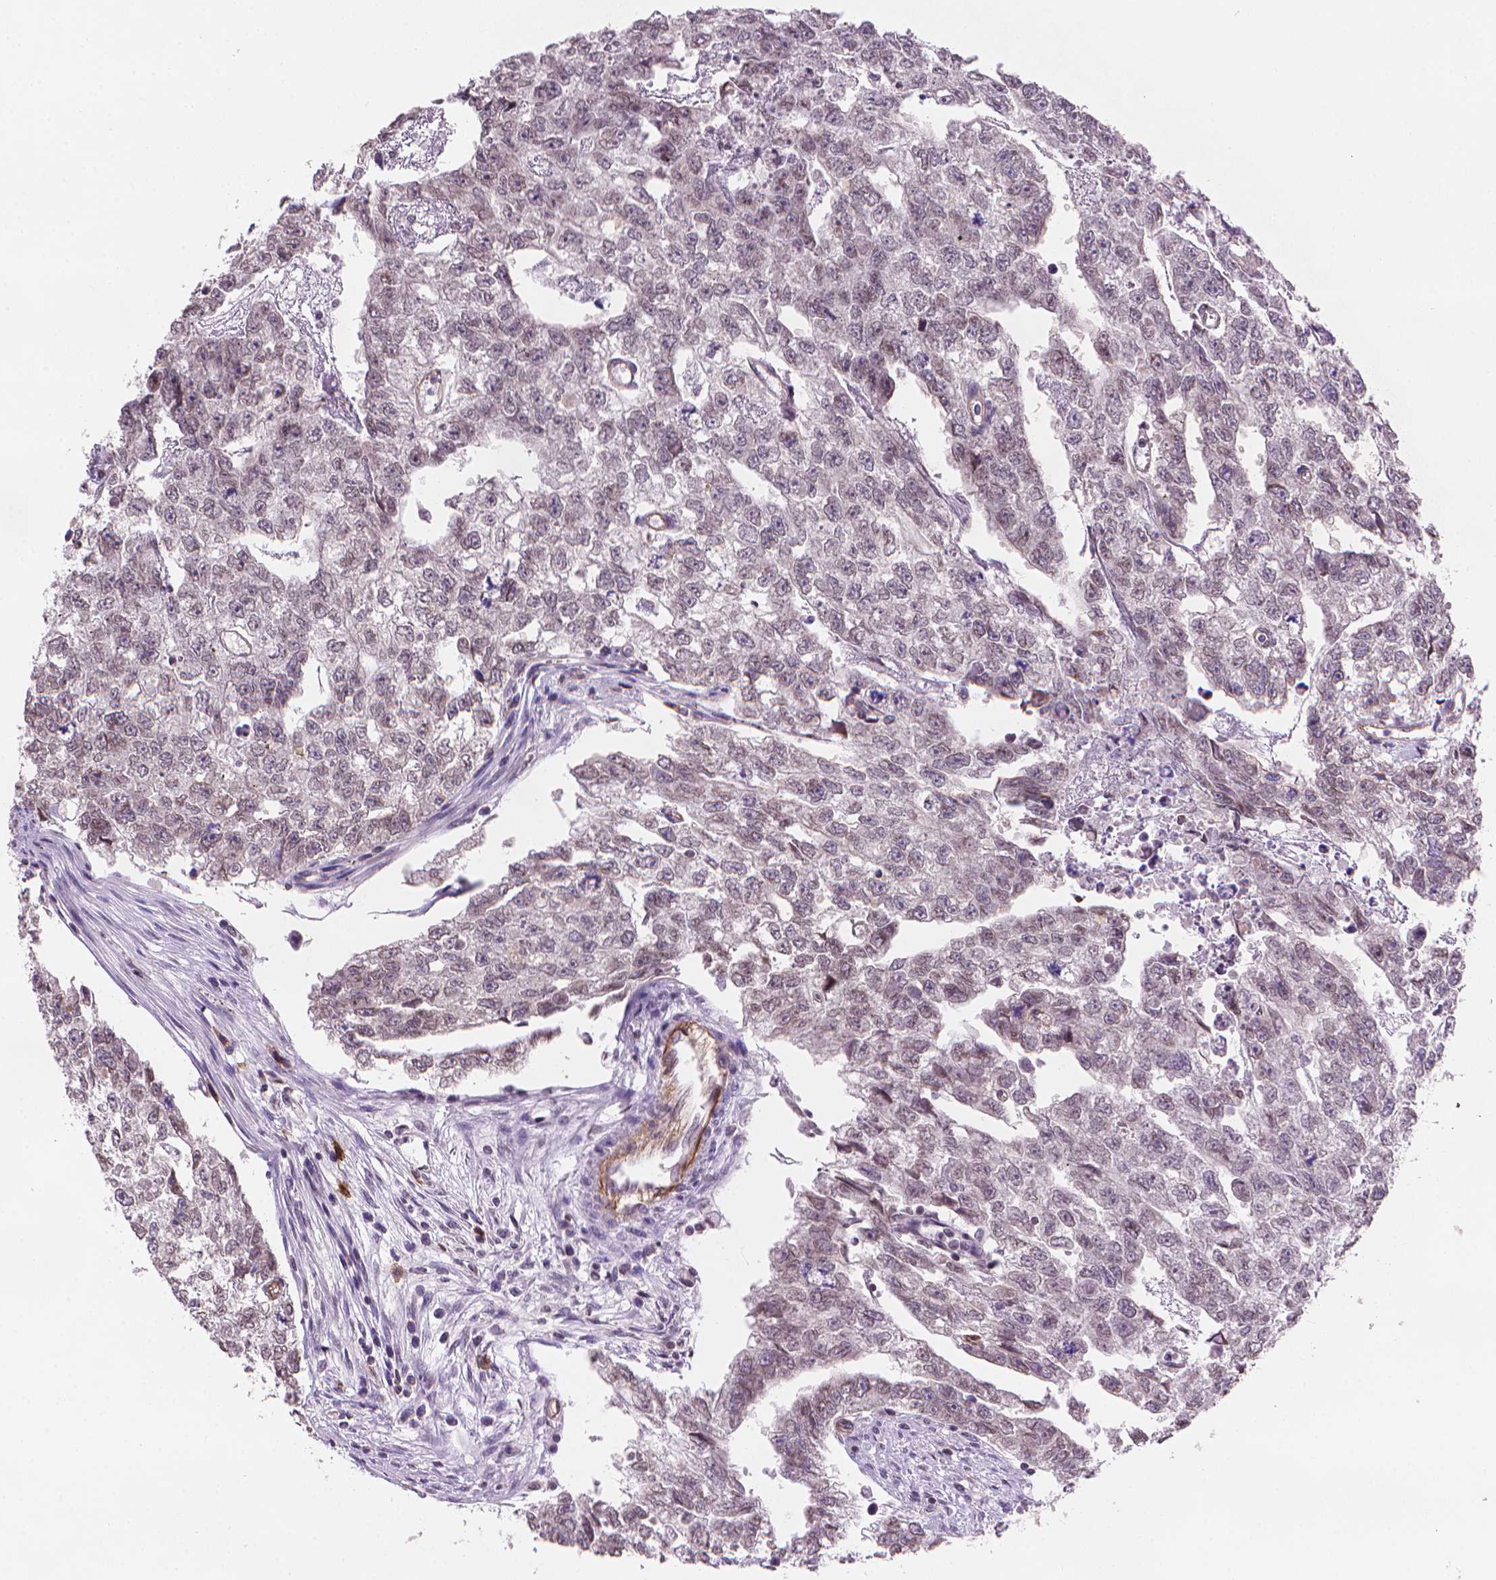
{"staining": {"intensity": "negative", "quantity": "none", "location": "none"}, "tissue": "testis cancer", "cell_type": "Tumor cells", "image_type": "cancer", "snomed": [{"axis": "morphology", "description": "Carcinoma, Embryonal, NOS"}, {"axis": "morphology", "description": "Teratoma, malignant, NOS"}, {"axis": "topography", "description": "Testis"}], "caption": "Histopathology image shows no significant protein staining in tumor cells of testis malignant teratoma.", "gene": "TMEM184A", "patient": {"sex": "male", "age": 44}}